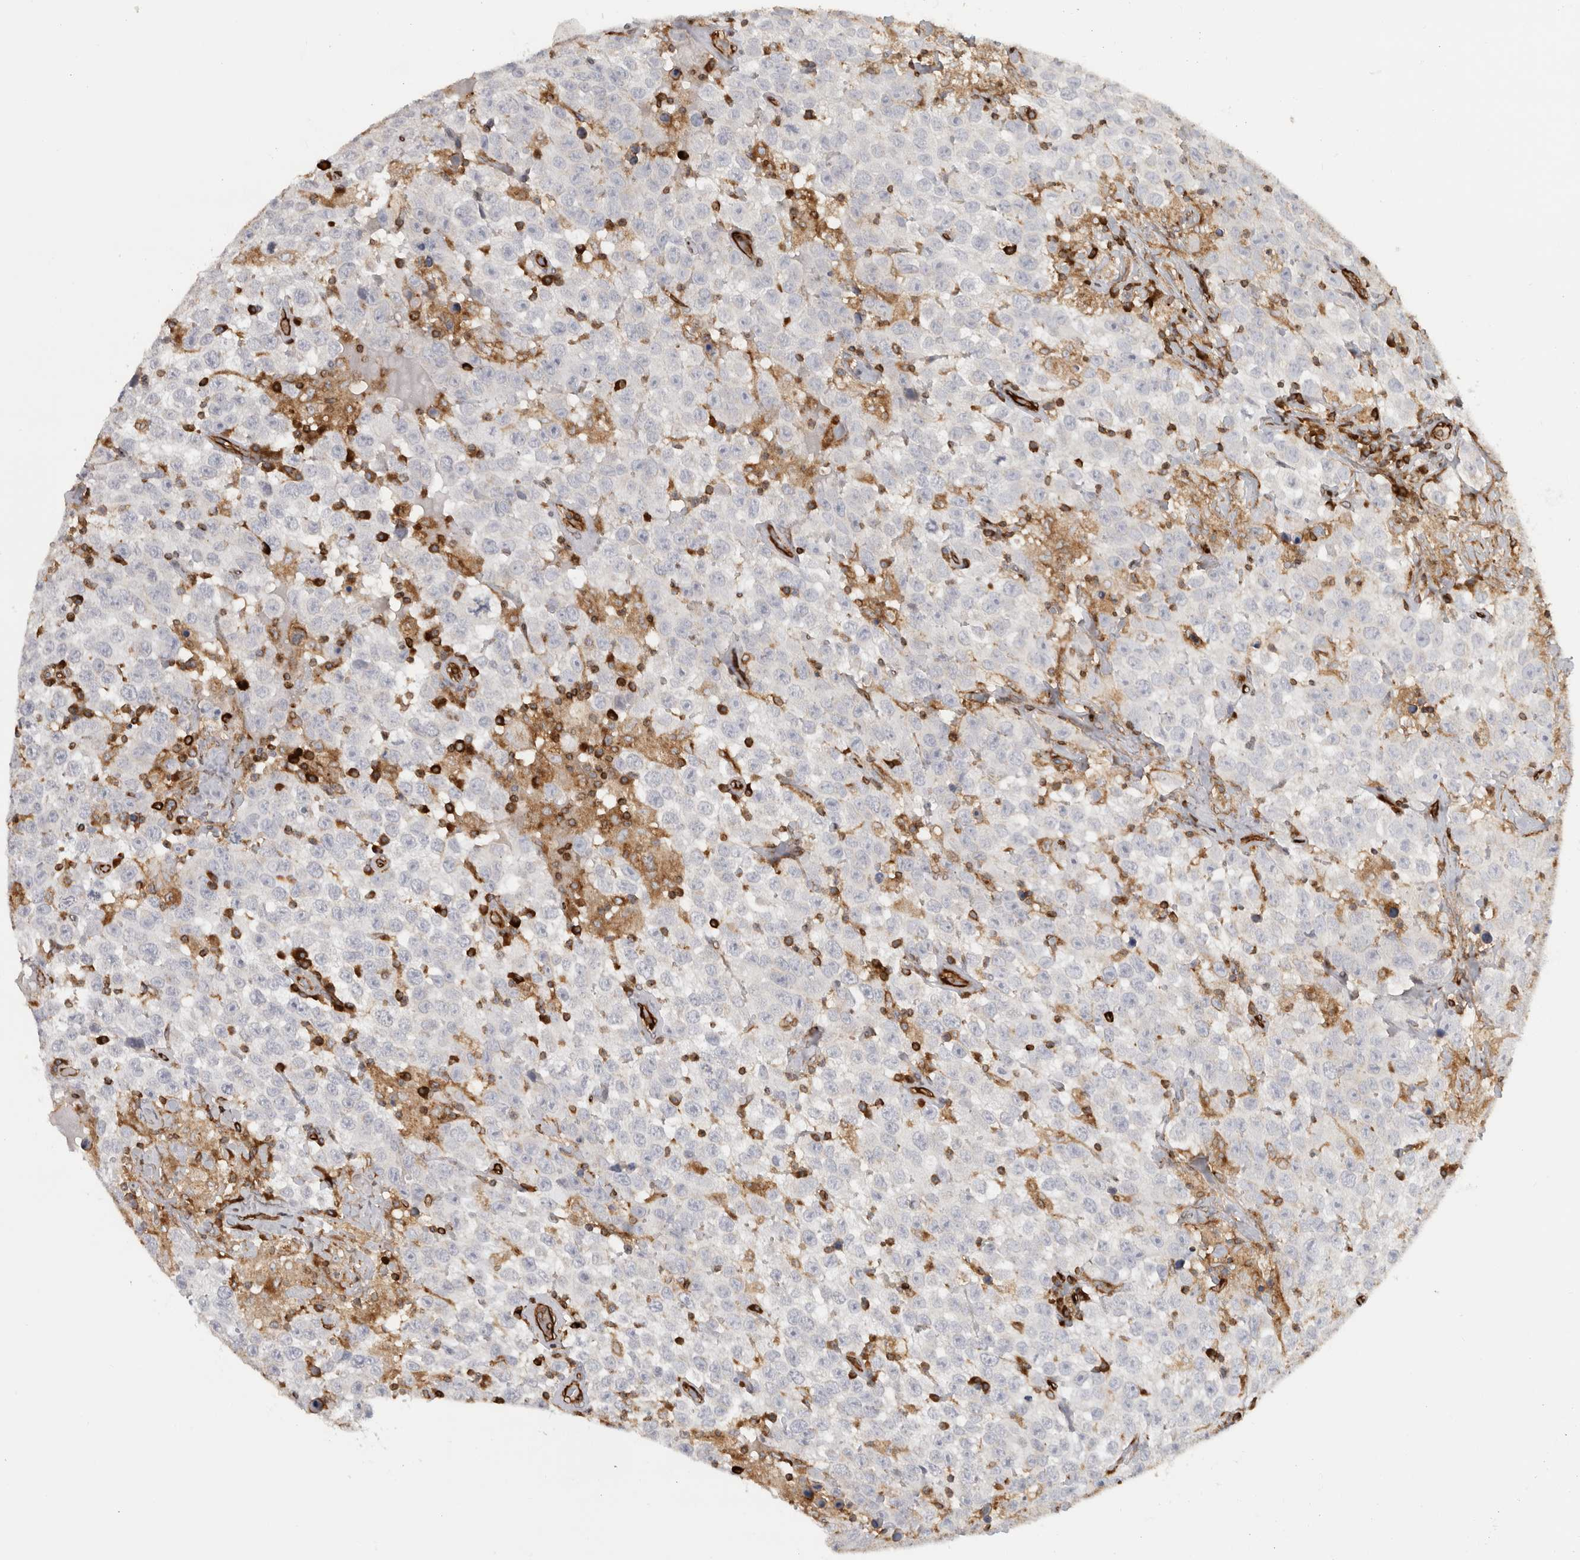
{"staining": {"intensity": "negative", "quantity": "none", "location": "none"}, "tissue": "testis cancer", "cell_type": "Tumor cells", "image_type": "cancer", "snomed": [{"axis": "morphology", "description": "Seminoma, NOS"}, {"axis": "topography", "description": "Testis"}], "caption": "Immunohistochemical staining of human seminoma (testis) displays no significant positivity in tumor cells. (DAB immunohistochemistry (IHC) with hematoxylin counter stain).", "gene": "HLA-E", "patient": {"sex": "male", "age": 41}}